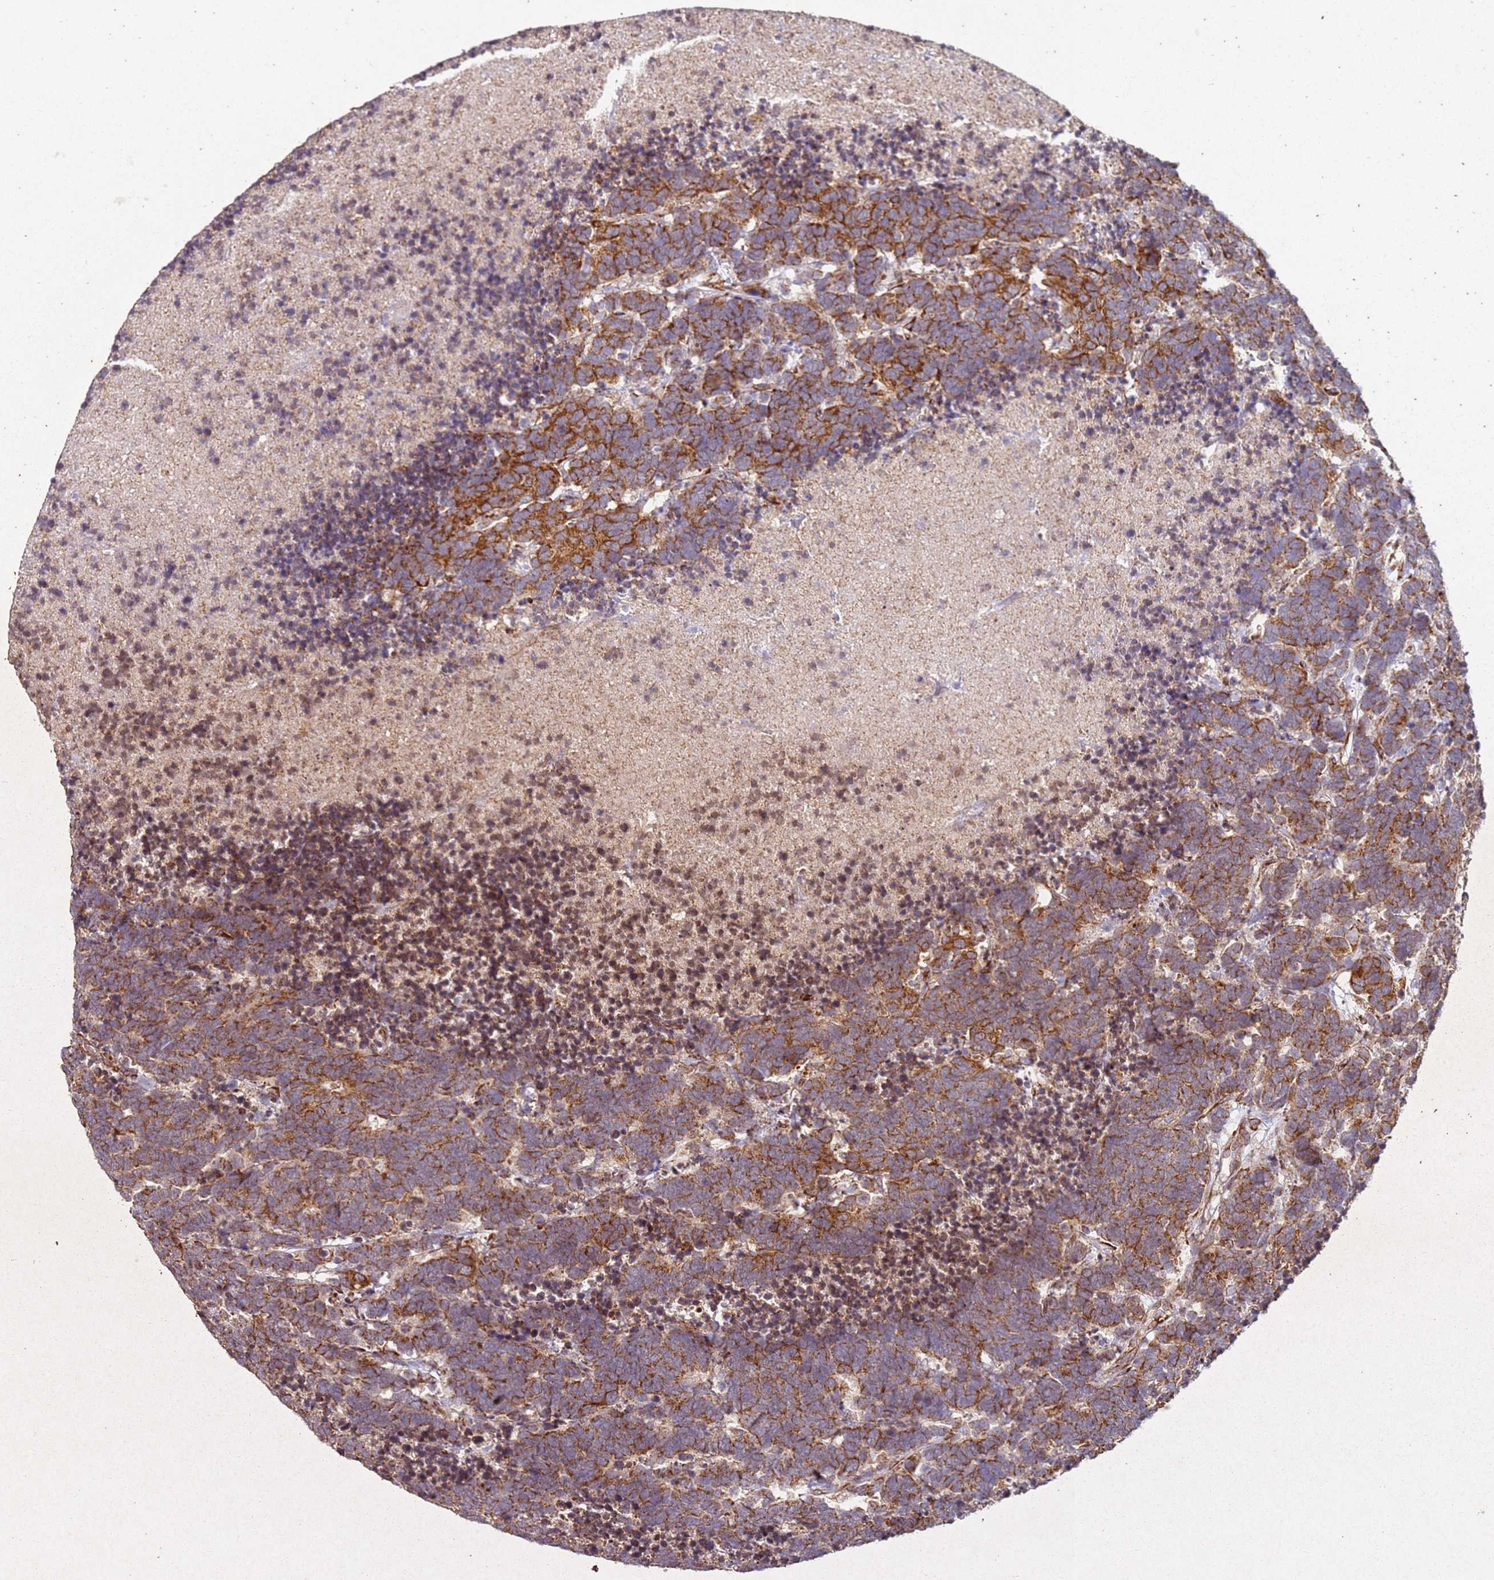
{"staining": {"intensity": "moderate", "quantity": ">75%", "location": "cytoplasmic/membranous"}, "tissue": "carcinoid", "cell_type": "Tumor cells", "image_type": "cancer", "snomed": [{"axis": "morphology", "description": "Carcinoma, NOS"}, {"axis": "morphology", "description": "Carcinoid, malignant, NOS"}, {"axis": "topography", "description": "Urinary bladder"}], "caption": "The photomicrograph exhibits staining of carcinoid (malignant), revealing moderate cytoplasmic/membranous protein staining (brown color) within tumor cells. Nuclei are stained in blue.", "gene": "ARFRP1", "patient": {"sex": "male", "age": 57}}